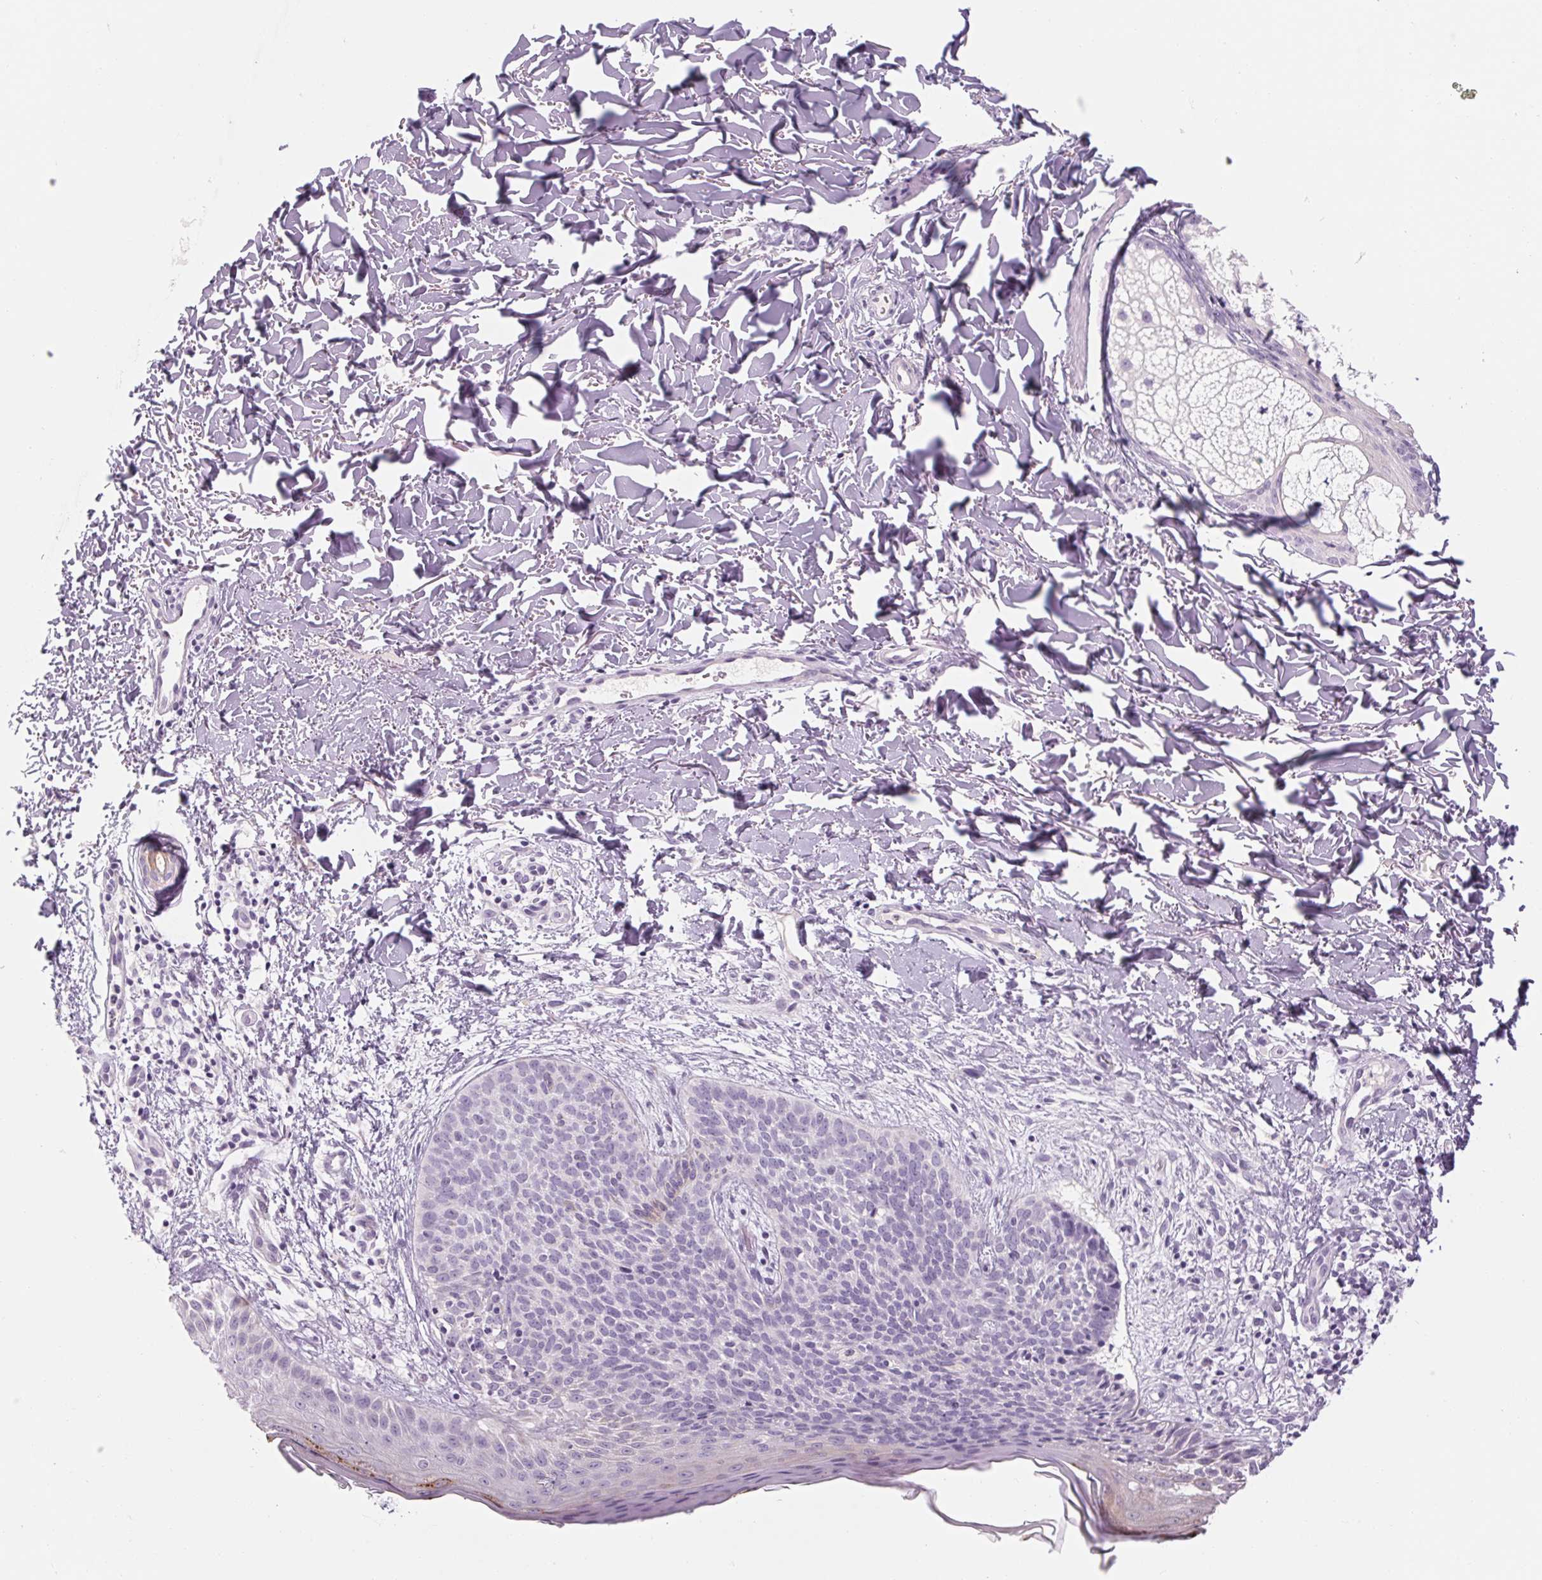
{"staining": {"intensity": "negative", "quantity": "none", "location": "none"}, "tissue": "skin cancer", "cell_type": "Tumor cells", "image_type": "cancer", "snomed": [{"axis": "morphology", "description": "Basal cell carcinoma"}, {"axis": "topography", "description": "Skin"}], "caption": "DAB (3,3'-diaminobenzidine) immunohistochemical staining of human skin cancer shows no significant staining in tumor cells.", "gene": "RPTN", "patient": {"sex": "male", "age": 57}}